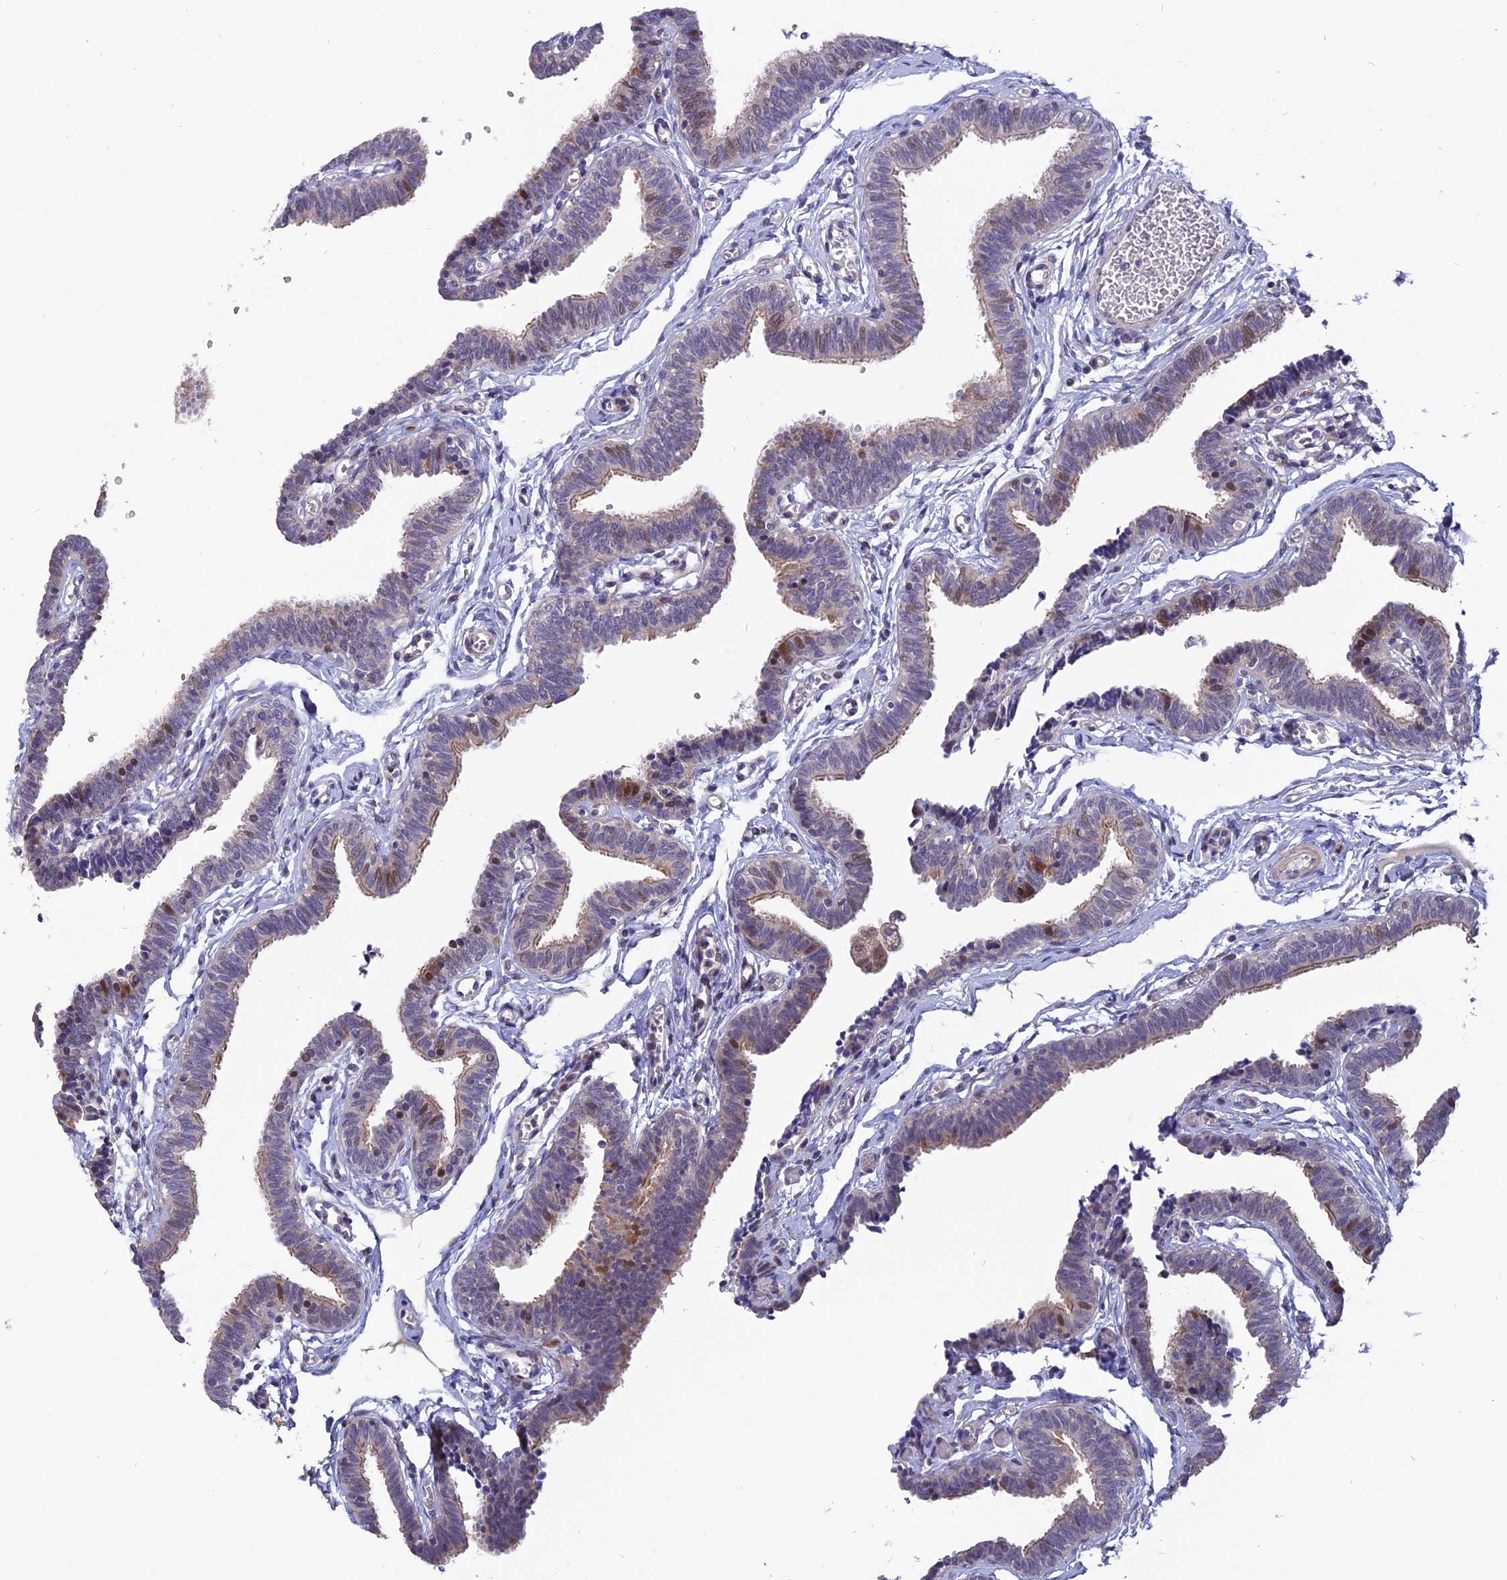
{"staining": {"intensity": "moderate", "quantity": "<25%", "location": "cytoplasmic/membranous,nuclear"}, "tissue": "fallopian tube", "cell_type": "Glandular cells", "image_type": "normal", "snomed": [{"axis": "morphology", "description": "Normal tissue, NOS"}, {"axis": "topography", "description": "Fallopian tube"}, {"axis": "topography", "description": "Ovary"}], "caption": "Immunohistochemistry of normal fallopian tube reveals low levels of moderate cytoplasmic/membranous,nuclear staining in about <25% of glandular cells.", "gene": "TMEM263", "patient": {"sex": "female", "age": 23}}